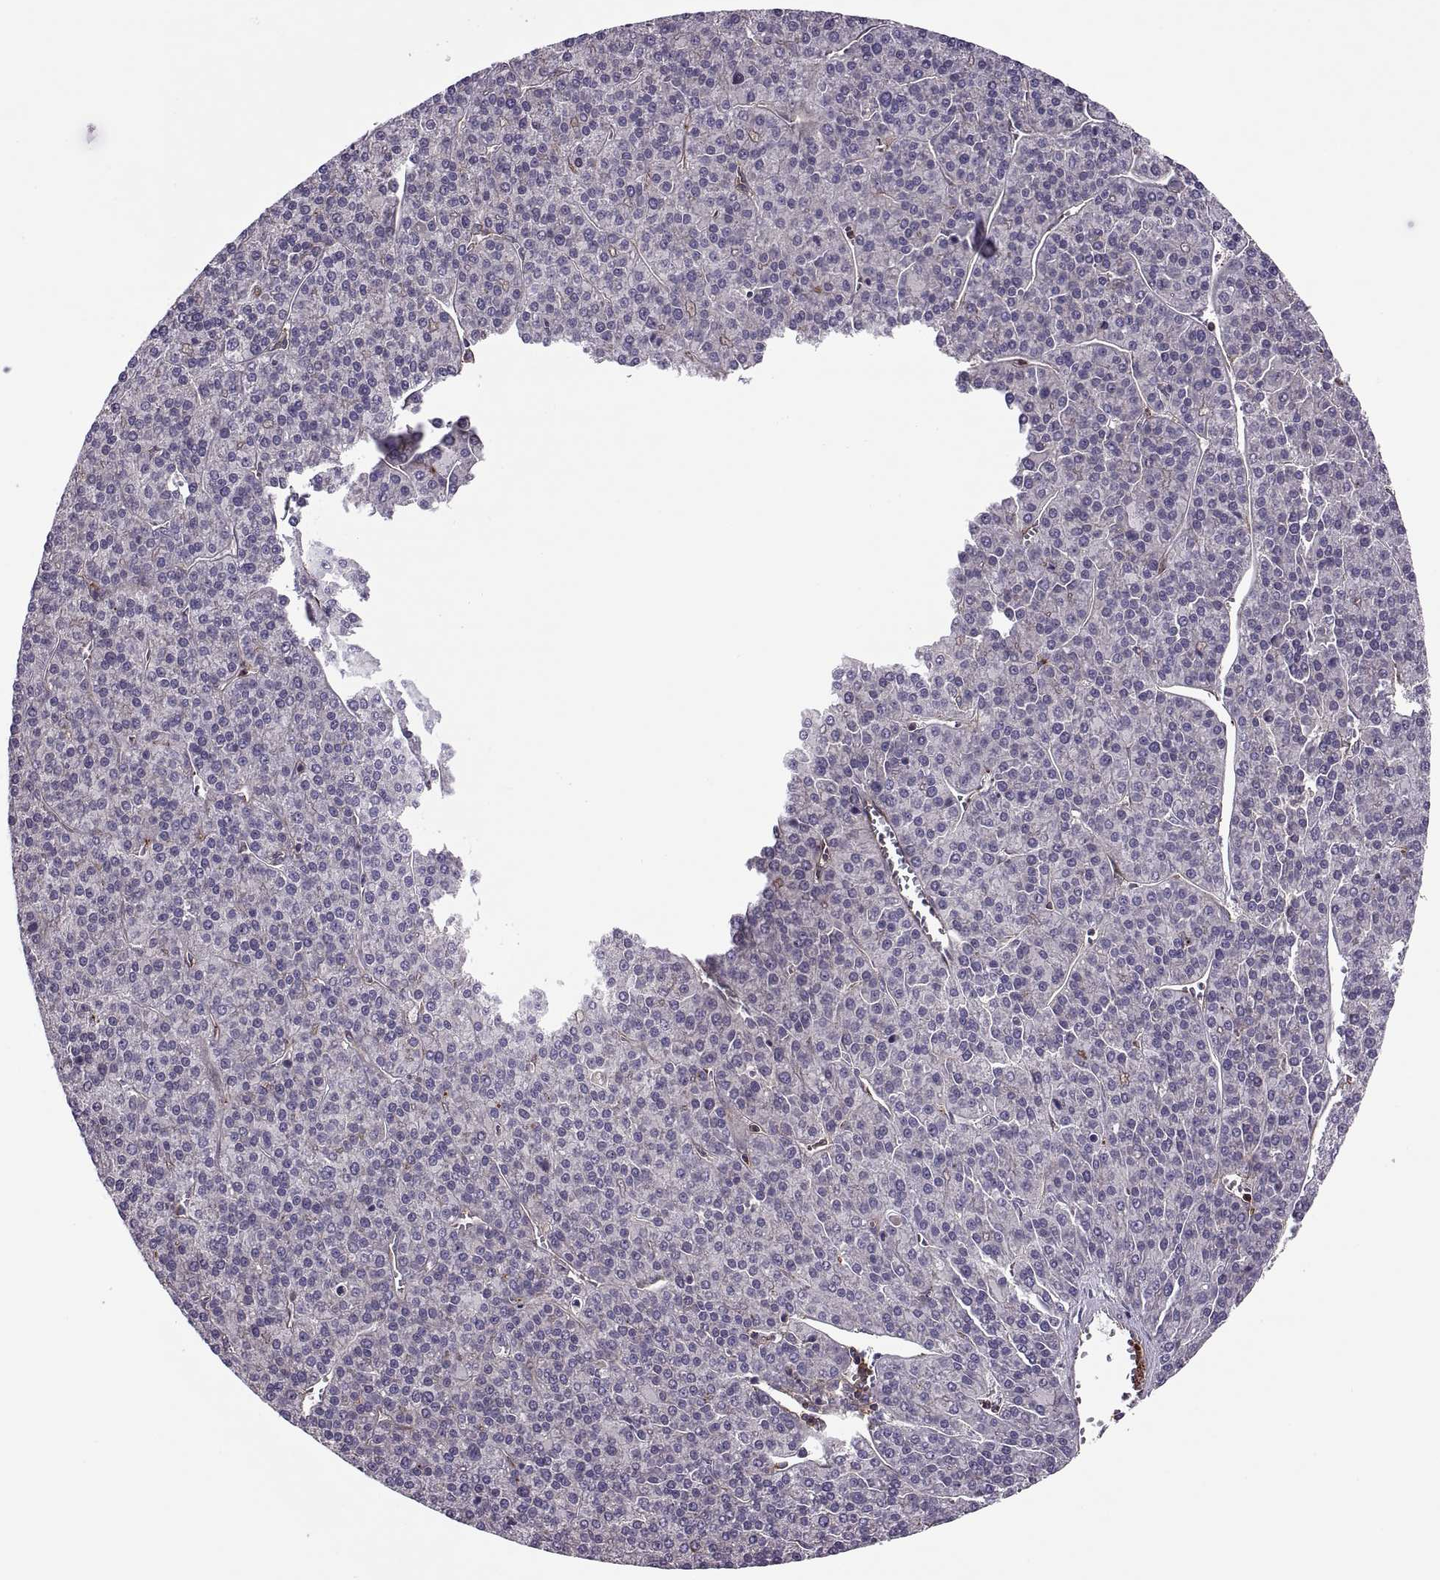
{"staining": {"intensity": "negative", "quantity": "none", "location": "none"}, "tissue": "liver cancer", "cell_type": "Tumor cells", "image_type": "cancer", "snomed": [{"axis": "morphology", "description": "Carcinoma, Hepatocellular, NOS"}, {"axis": "topography", "description": "Liver"}], "caption": "IHC photomicrograph of human liver hepatocellular carcinoma stained for a protein (brown), which shows no staining in tumor cells. (DAB (3,3'-diaminobenzidine) IHC, high magnification).", "gene": "SLC2A3", "patient": {"sex": "female", "age": 58}}